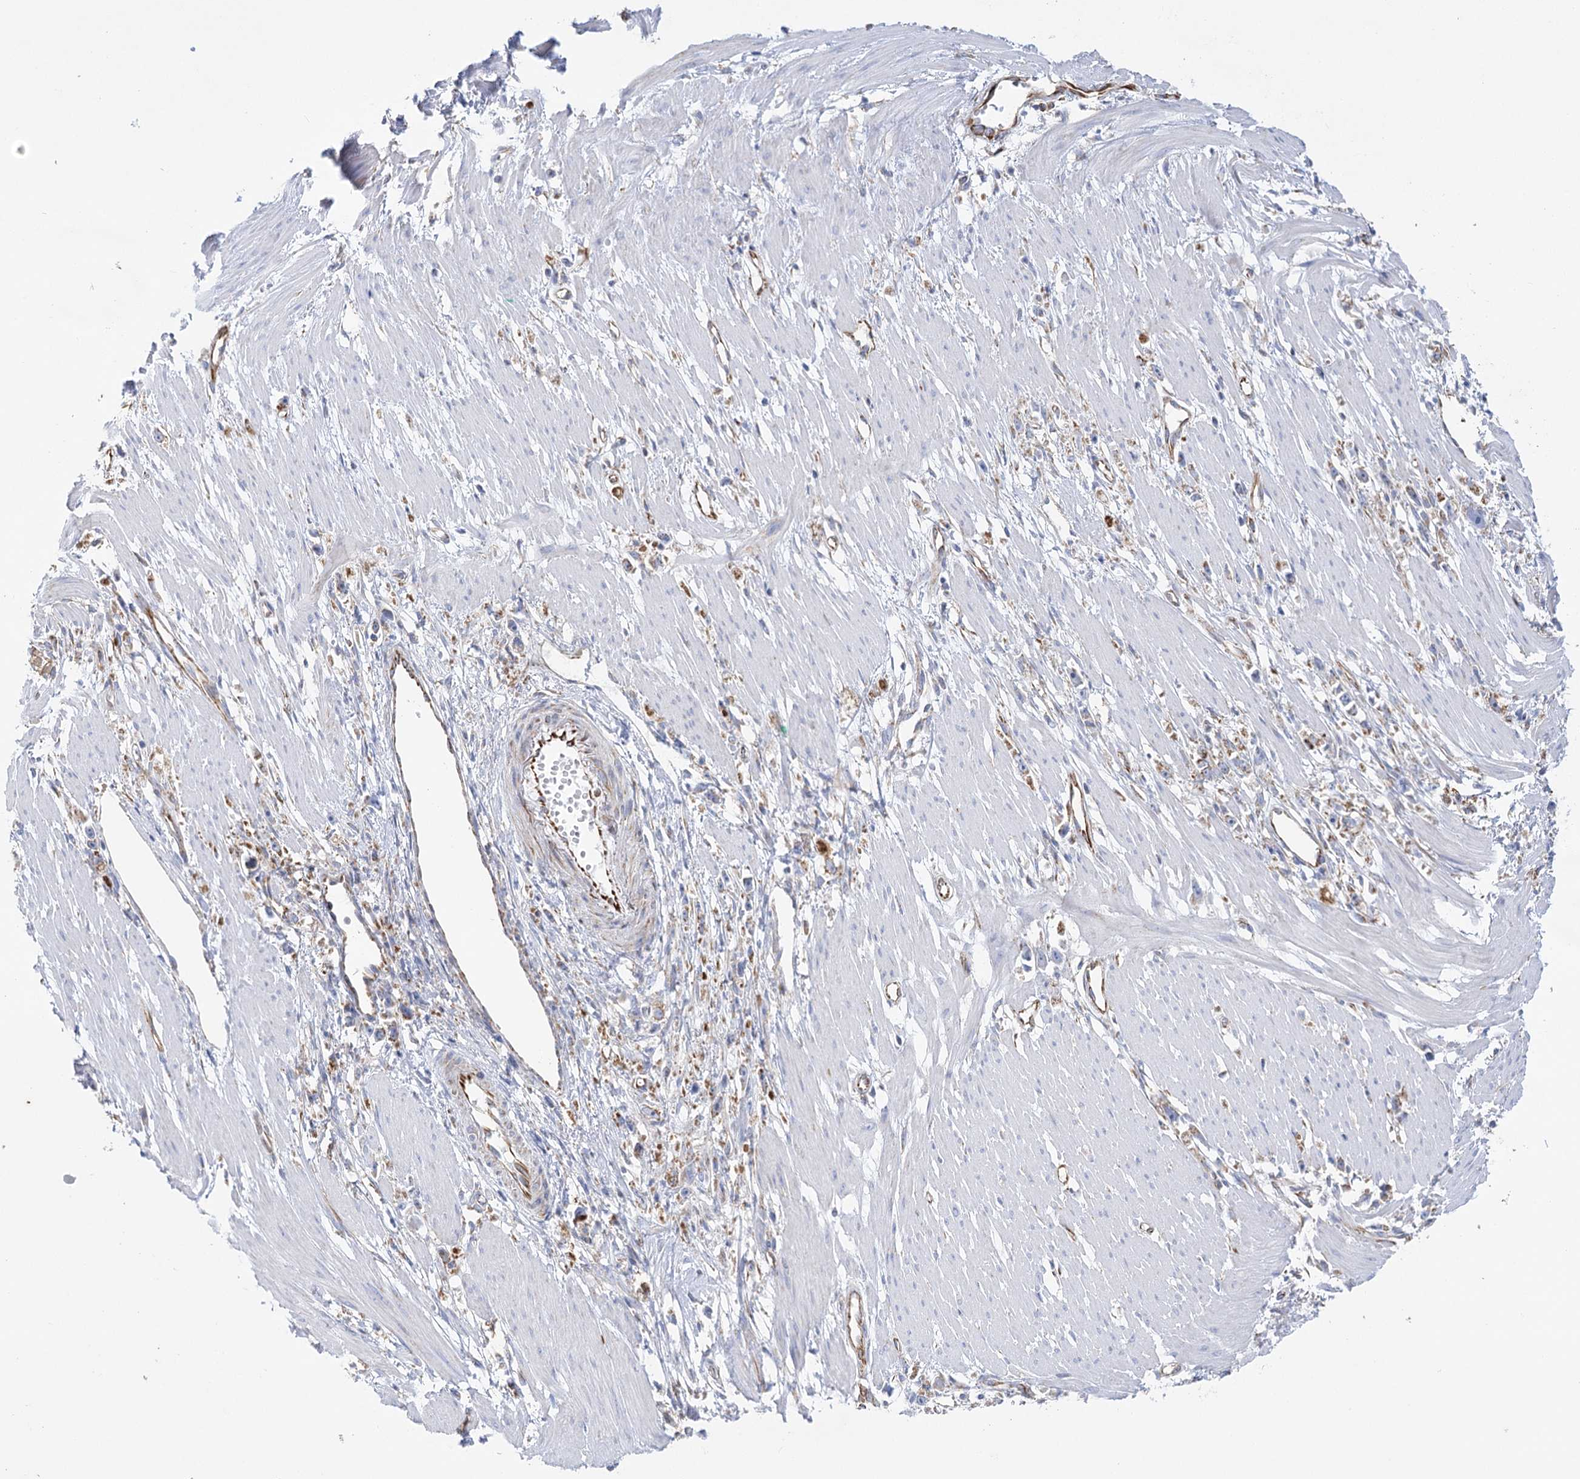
{"staining": {"intensity": "moderate", "quantity": ">75%", "location": "cytoplasmic/membranous"}, "tissue": "stomach cancer", "cell_type": "Tumor cells", "image_type": "cancer", "snomed": [{"axis": "morphology", "description": "Adenocarcinoma, NOS"}, {"axis": "topography", "description": "Stomach"}], "caption": "Immunohistochemical staining of human stomach cancer exhibits medium levels of moderate cytoplasmic/membranous protein positivity in about >75% of tumor cells. Using DAB (brown) and hematoxylin (blue) stains, captured at high magnification using brightfield microscopy.", "gene": "DHTKD1", "patient": {"sex": "female", "age": 59}}